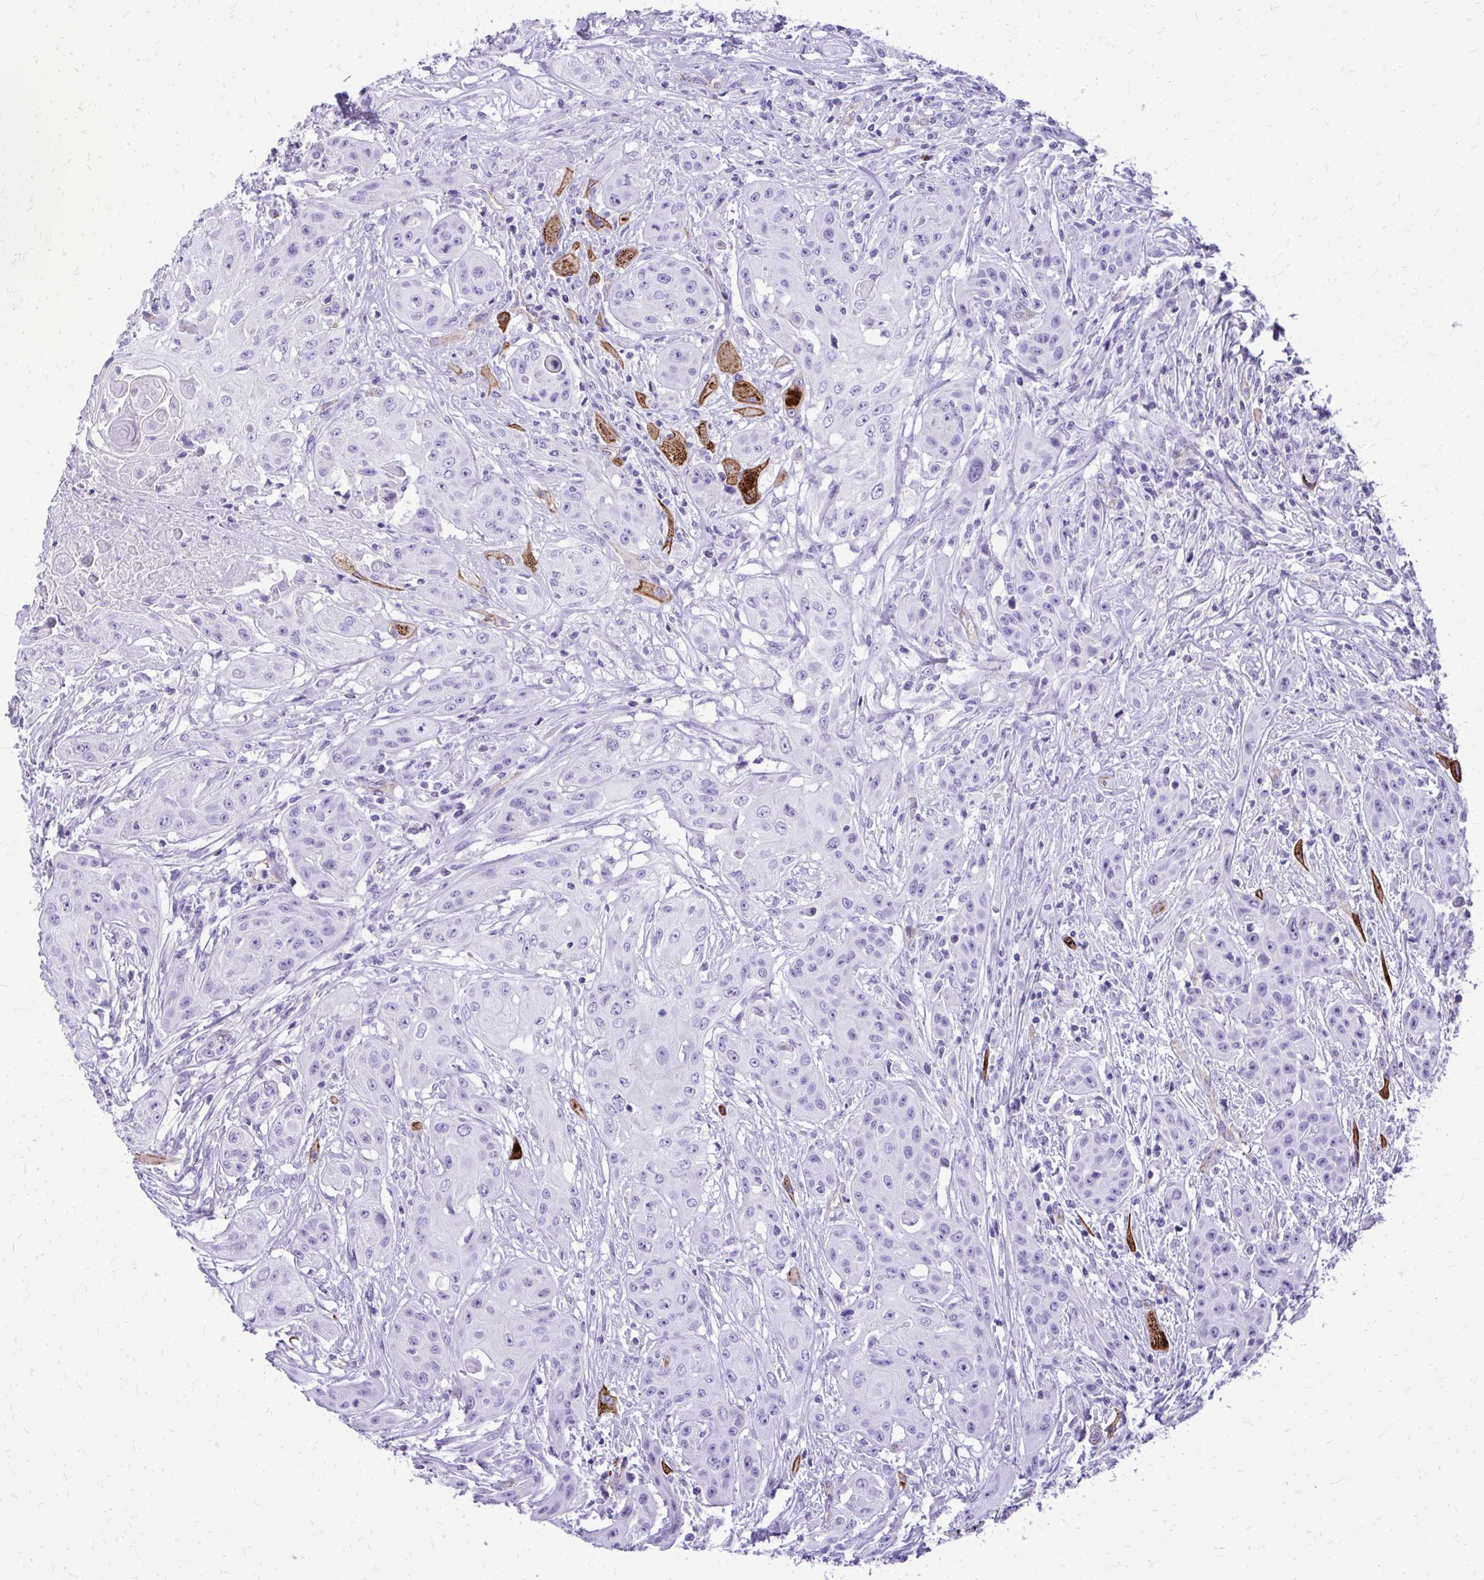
{"staining": {"intensity": "negative", "quantity": "none", "location": "none"}, "tissue": "head and neck cancer", "cell_type": "Tumor cells", "image_type": "cancer", "snomed": [{"axis": "morphology", "description": "Squamous cell carcinoma, NOS"}, {"axis": "topography", "description": "Oral tissue"}, {"axis": "topography", "description": "Head-Neck"}, {"axis": "topography", "description": "Neck, NOS"}], "caption": "Tumor cells are negative for protein expression in human squamous cell carcinoma (head and neck).", "gene": "PELI3", "patient": {"sex": "female", "age": 55}}